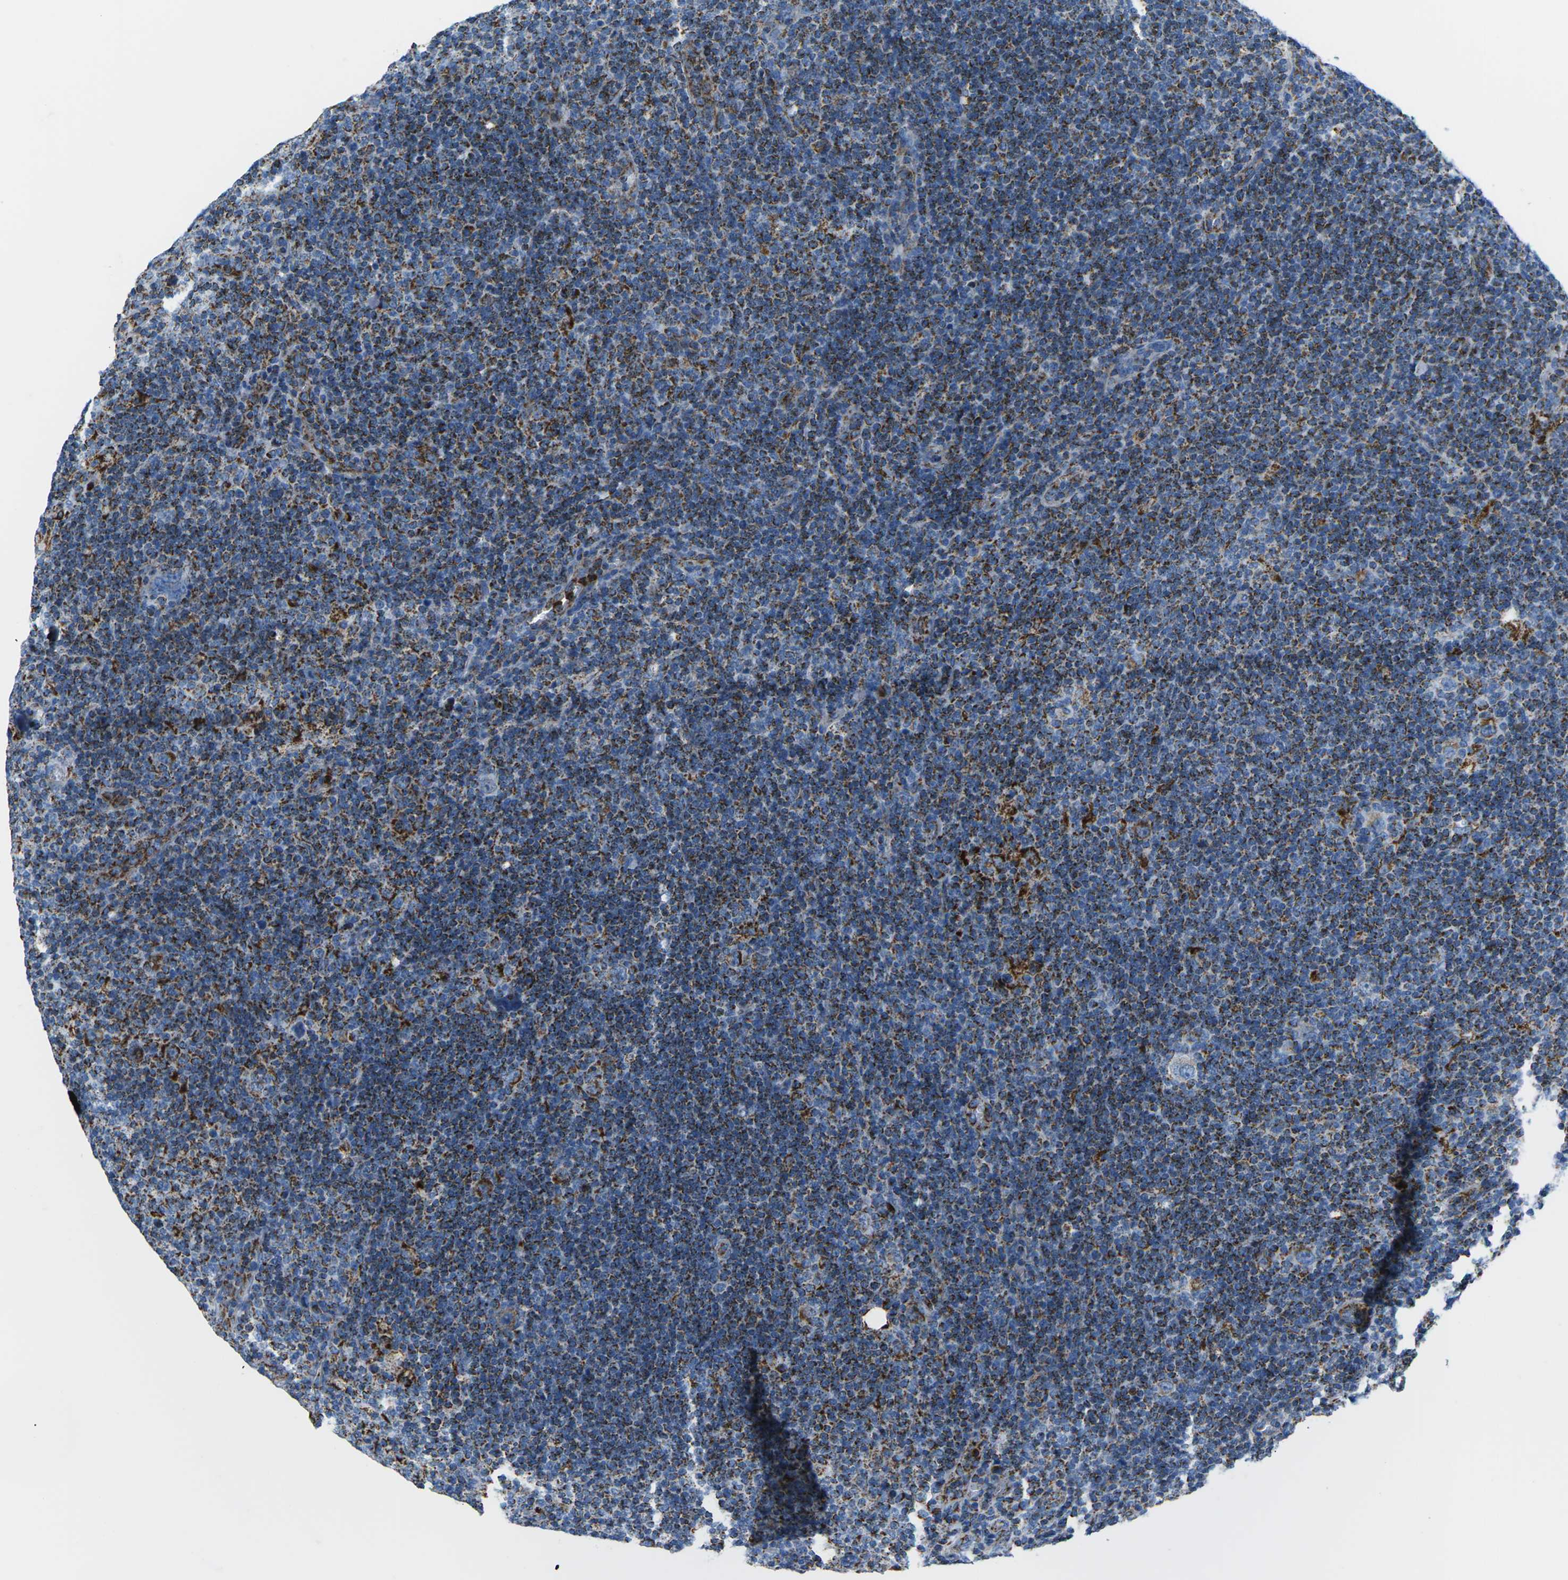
{"staining": {"intensity": "moderate", "quantity": "25%-75%", "location": "cytoplasmic/membranous"}, "tissue": "lymphoma", "cell_type": "Tumor cells", "image_type": "cancer", "snomed": [{"axis": "morphology", "description": "Hodgkin's disease, NOS"}, {"axis": "topography", "description": "Lymph node"}], "caption": "Human Hodgkin's disease stained with a protein marker demonstrates moderate staining in tumor cells.", "gene": "COX6C", "patient": {"sex": "female", "age": 57}}